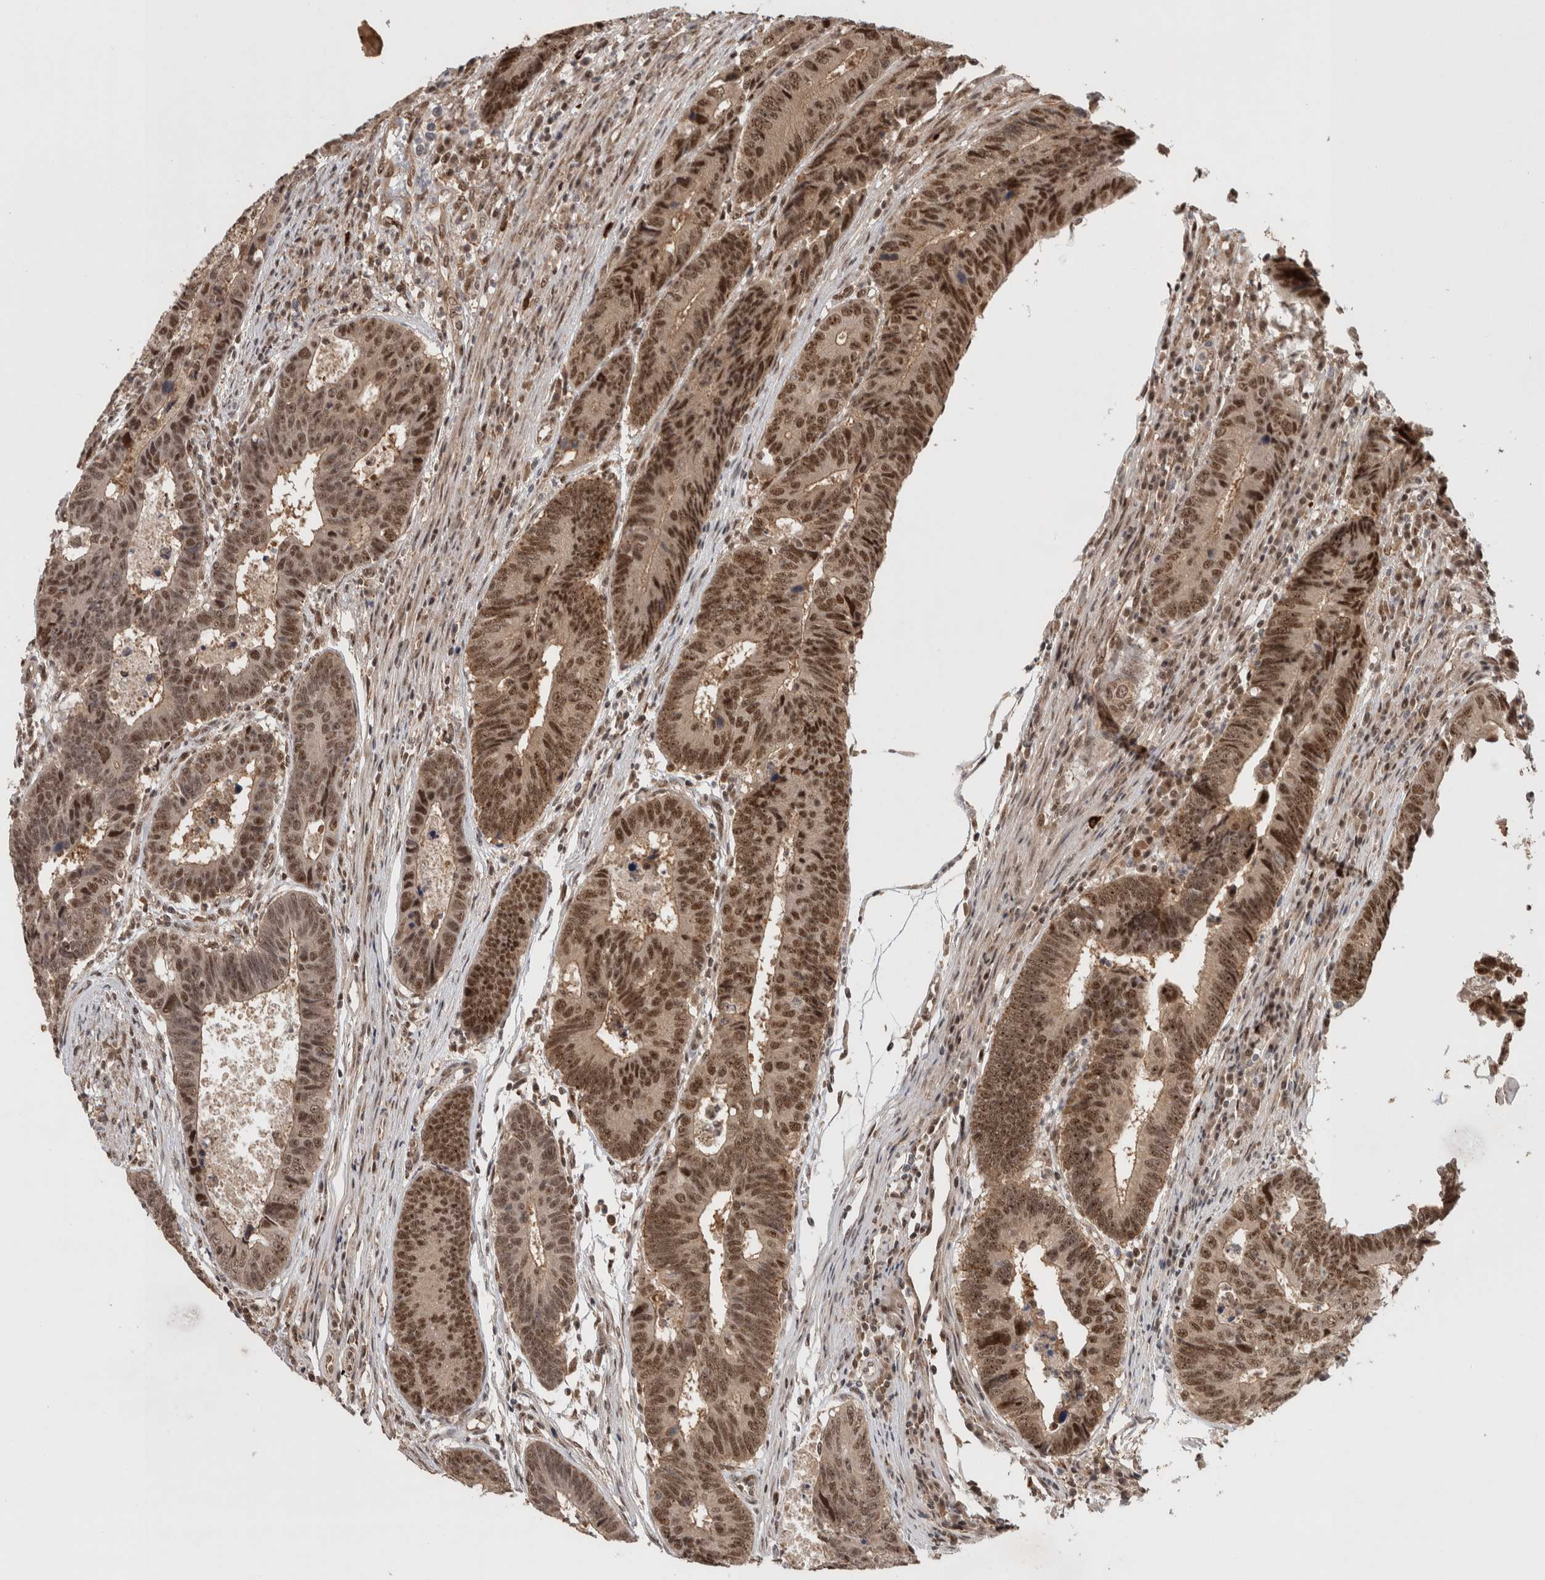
{"staining": {"intensity": "moderate", "quantity": ">75%", "location": "nuclear"}, "tissue": "colorectal cancer", "cell_type": "Tumor cells", "image_type": "cancer", "snomed": [{"axis": "morphology", "description": "Adenocarcinoma, NOS"}, {"axis": "topography", "description": "Rectum"}], "caption": "DAB immunohistochemical staining of human colorectal adenocarcinoma exhibits moderate nuclear protein expression in approximately >75% of tumor cells.", "gene": "MPHOSPH6", "patient": {"sex": "male", "age": 84}}